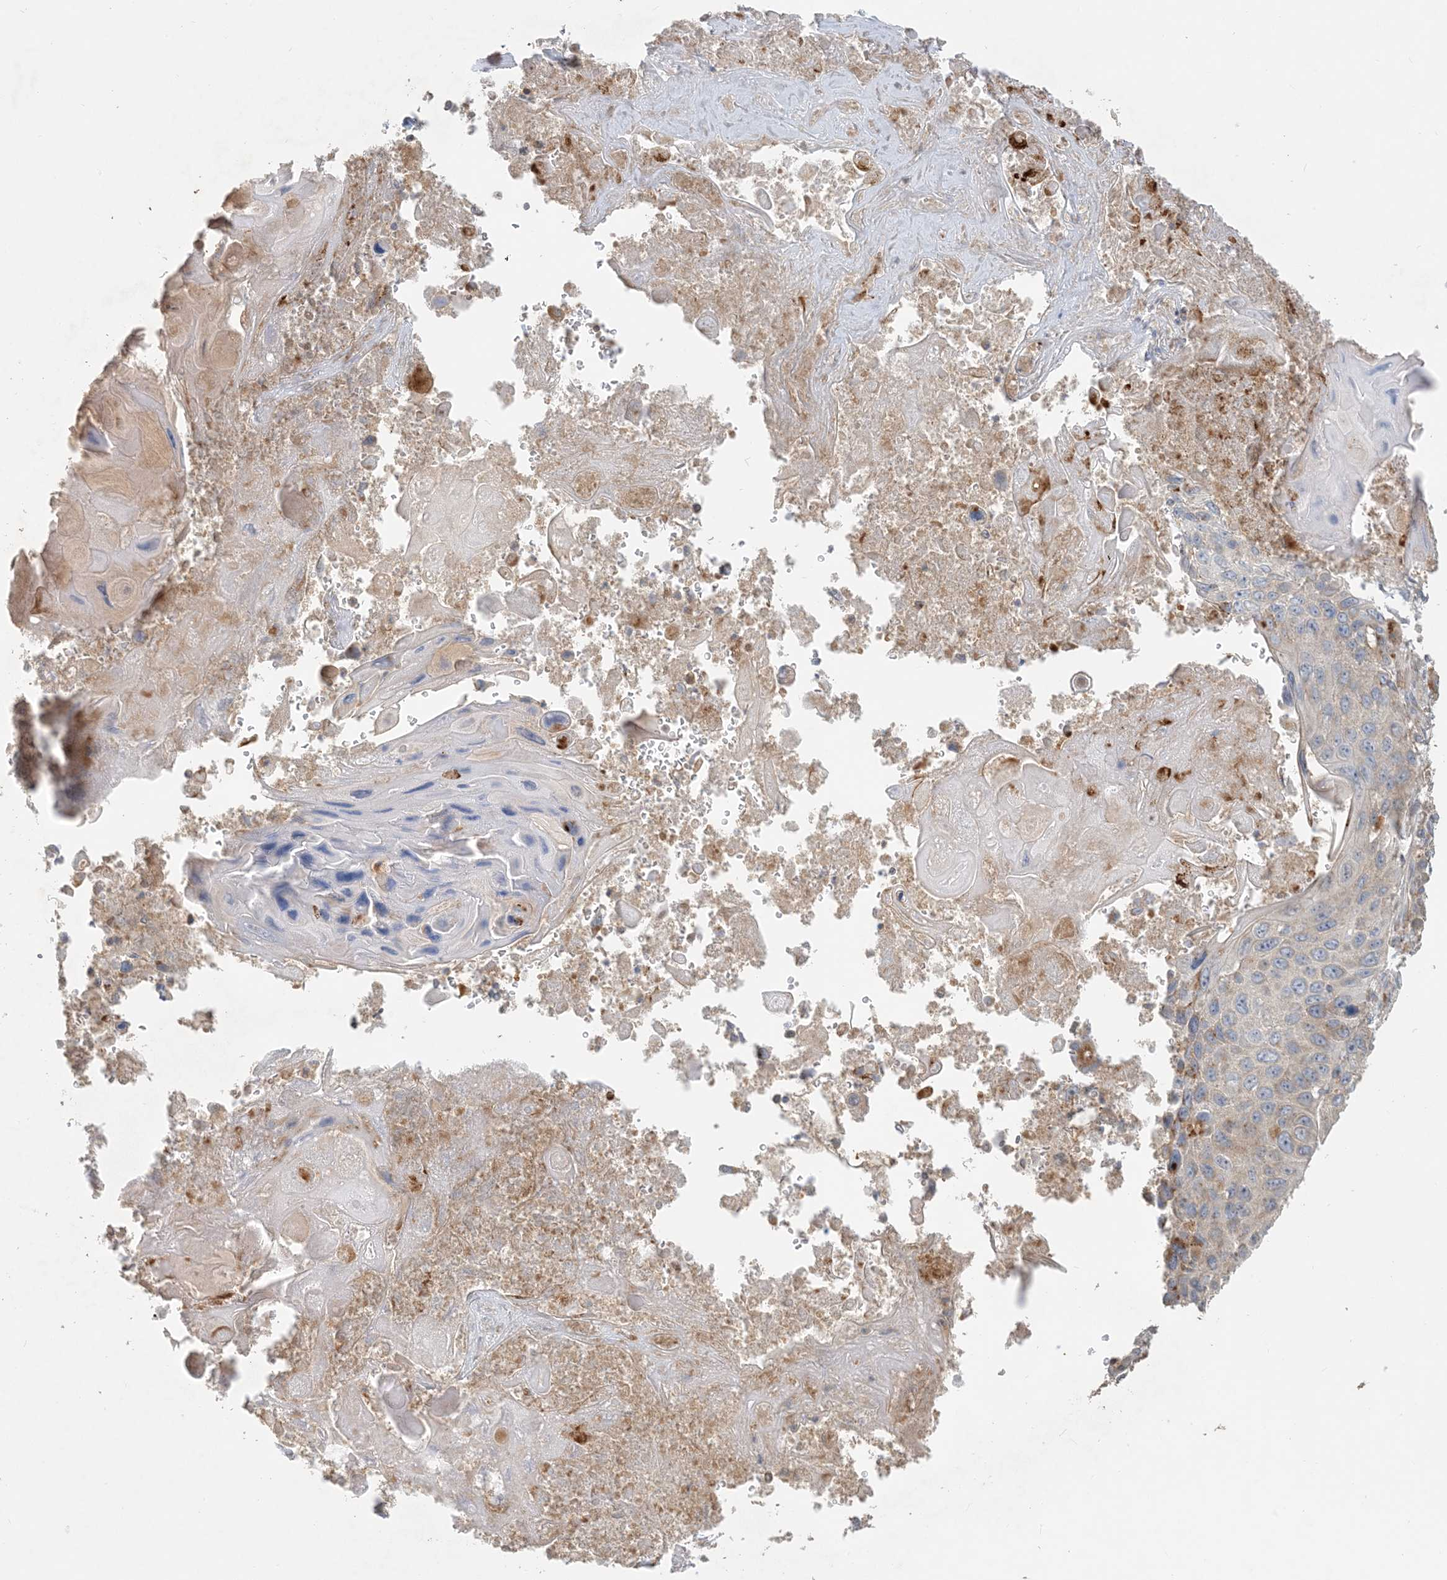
{"staining": {"intensity": "weak", "quantity": "<25%", "location": "cytoplasmic/membranous"}, "tissue": "lung cancer", "cell_type": "Tumor cells", "image_type": "cancer", "snomed": [{"axis": "morphology", "description": "Squamous cell carcinoma, NOS"}, {"axis": "topography", "description": "Lung"}], "caption": "Human squamous cell carcinoma (lung) stained for a protein using immunohistochemistry exhibits no expression in tumor cells.", "gene": "SPPL2A", "patient": {"sex": "male", "age": 61}}